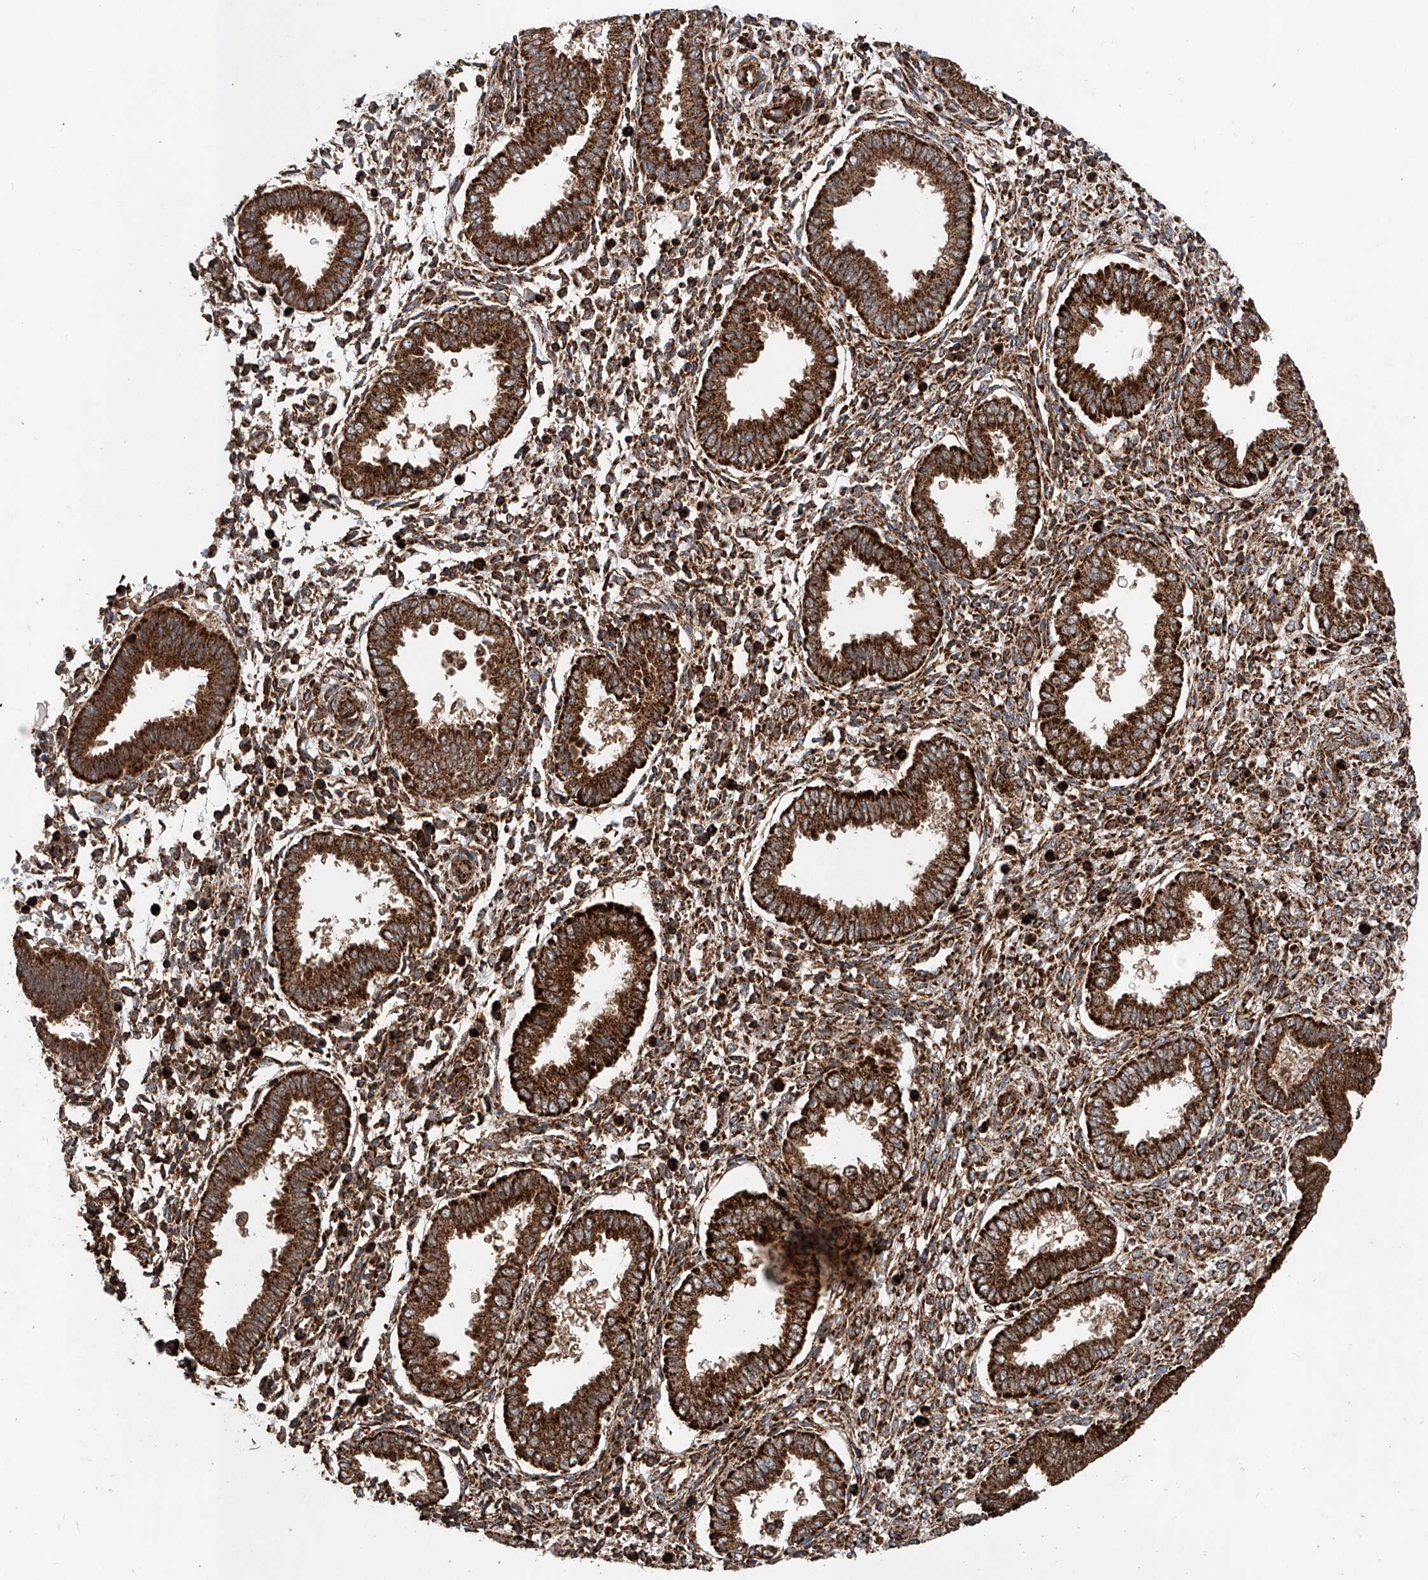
{"staining": {"intensity": "strong", "quantity": "25%-75%", "location": "cytoplasmic/membranous"}, "tissue": "endometrium", "cell_type": "Cells in endometrial stroma", "image_type": "normal", "snomed": [{"axis": "morphology", "description": "Normal tissue, NOS"}, {"axis": "topography", "description": "Endometrium"}], "caption": "Immunohistochemistry image of normal endometrium: human endometrium stained using immunohistochemistry reveals high levels of strong protein expression localized specifically in the cytoplasmic/membranous of cells in endometrial stroma, appearing as a cytoplasmic/membranous brown color.", "gene": "PISD", "patient": {"sex": "female", "age": 24}}